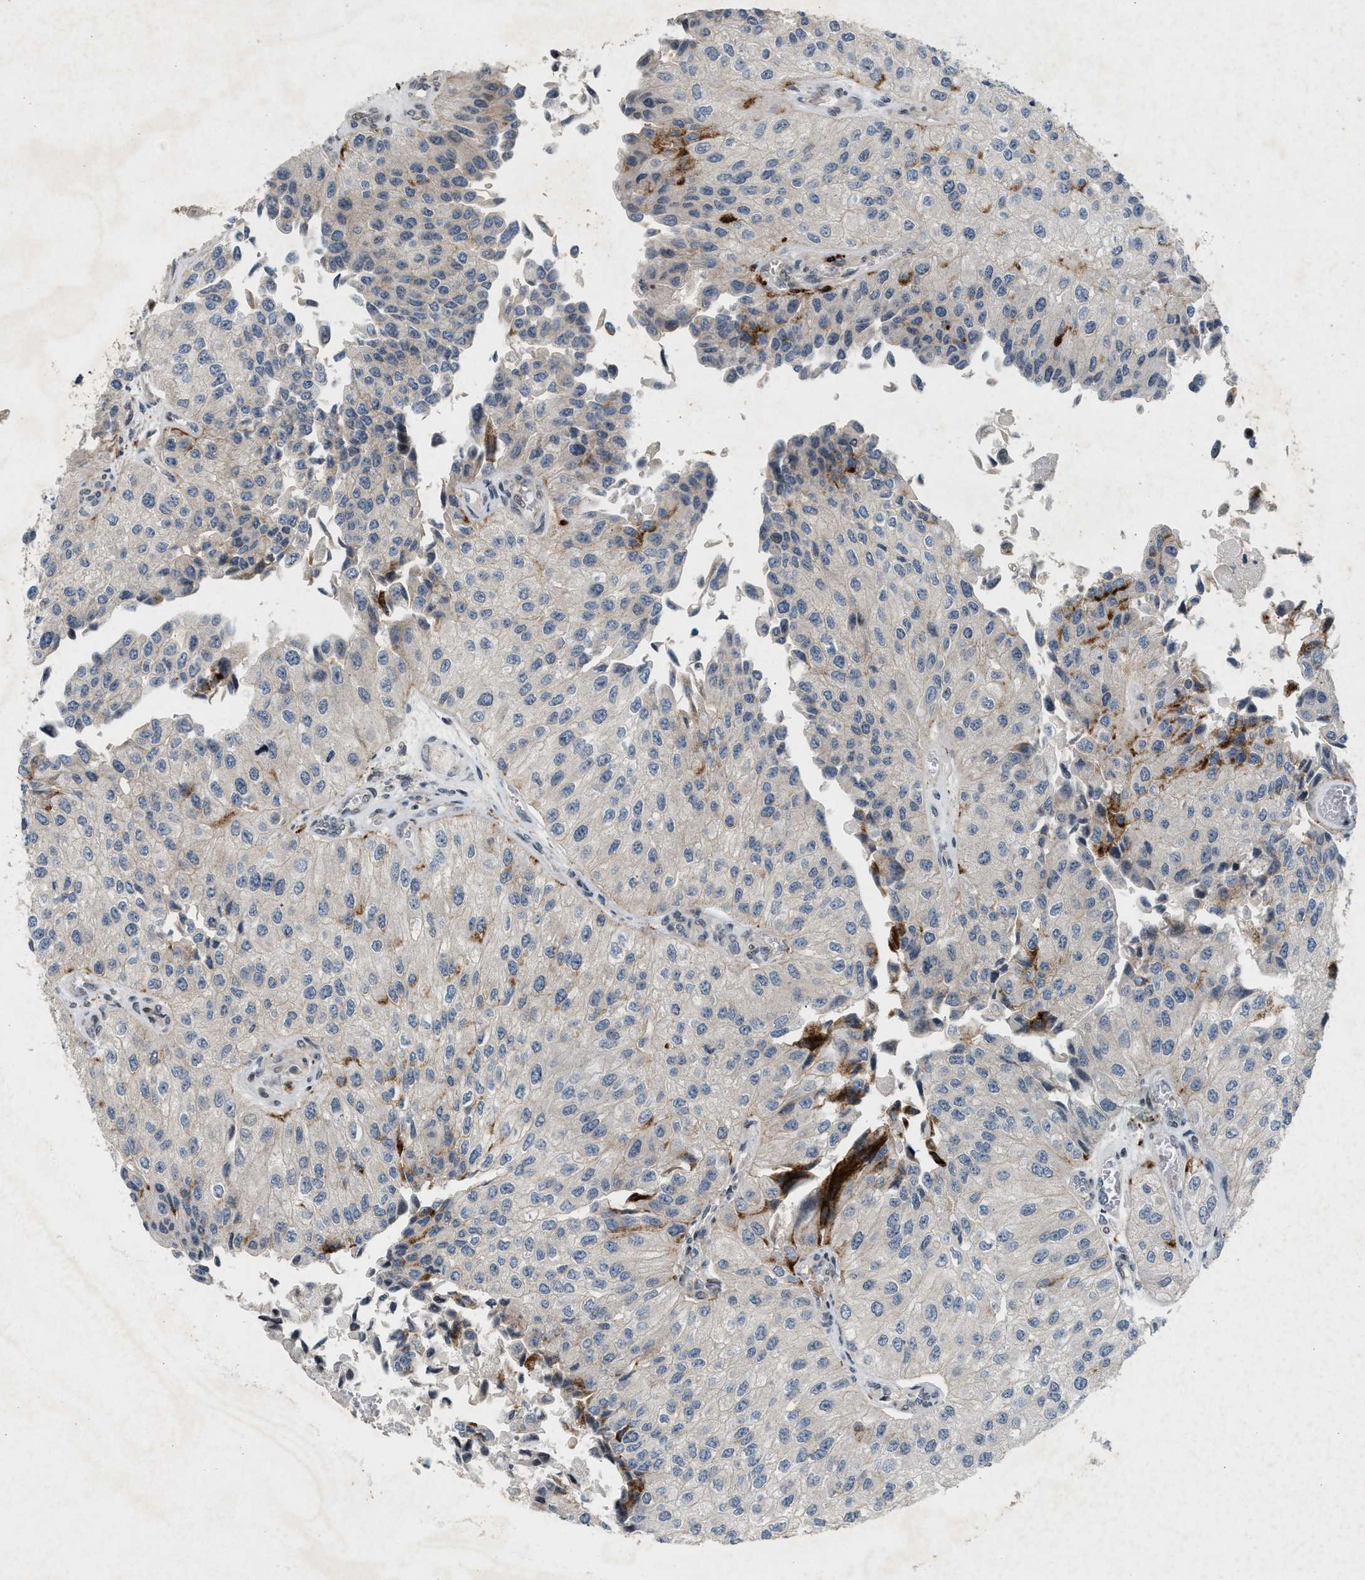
{"staining": {"intensity": "negative", "quantity": "none", "location": "none"}, "tissue": "urothelial cancer", "cell_type": "Tumor cells", "image_type": "cancer", "snomed": [{"axis": "morphology", "description": "Urothelial carcinoma, High grade"}, {"axis": "topography", "description": "Kidney"}, {"axis": "topography", "description": "Urinary bladder"}], "caption": "Protein analysis of high-grade urothelial carcinoma shows no significant staining in tumor cells.", "gene": "ZPR1", "patient": {"sex": "male", "age": 77}}